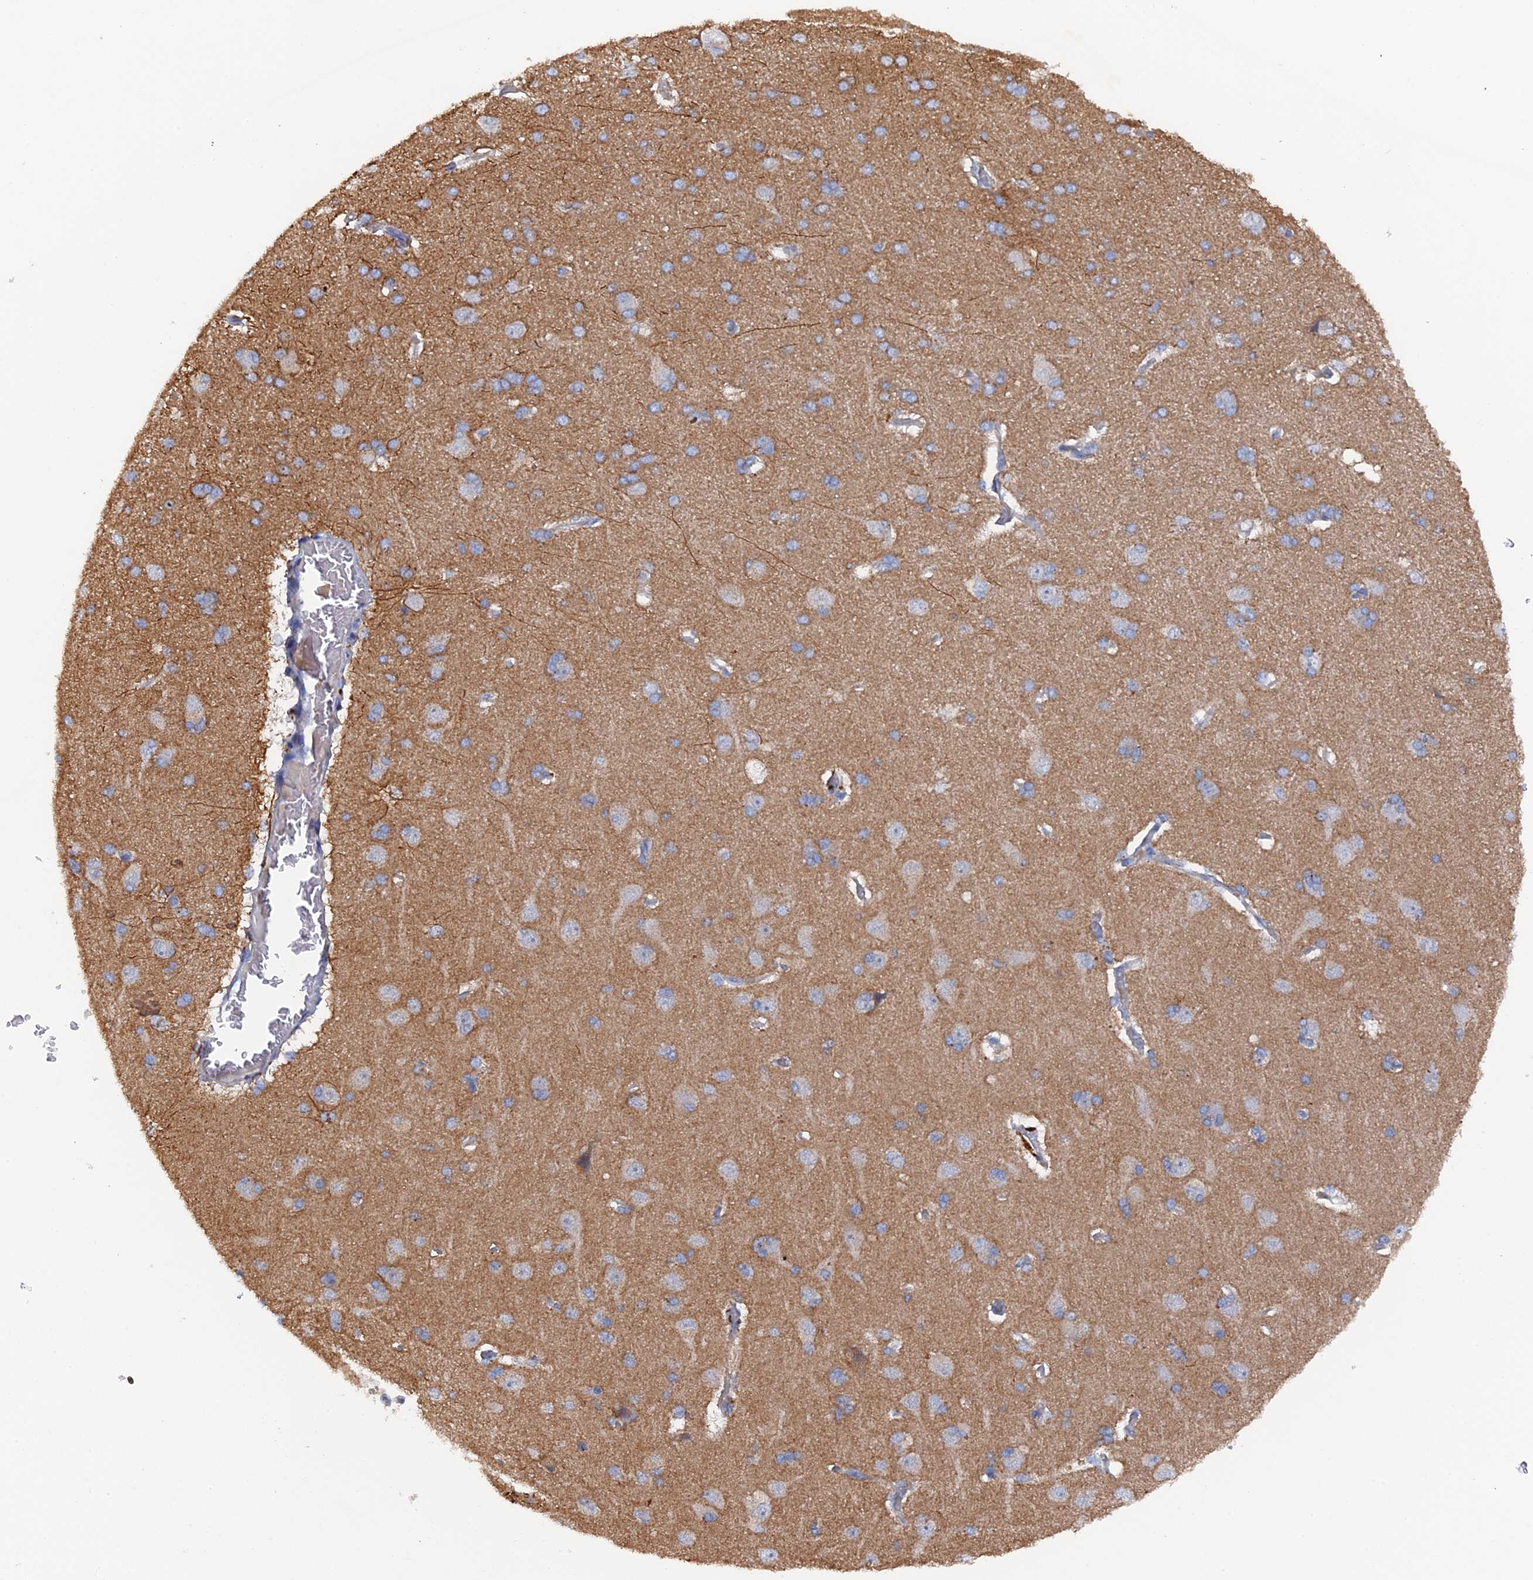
{"staining": {"intensity": "negative", "quantity": "none", "location": "none"}, "tissue": "cerebral cortex", "cell_type": "Endothelial cells", "image_type": "normal", "snomed": [{"axis": "morphology", "description": "Normal tissue, NOS"}, {"axis": "topography", "description": "Cerebral cortex"}], "caption": "Histopathology image shows no protein positivity in endothelial cells of normal cerebral cortex. Nuclei are stained in blue.", "gene": "MIGA2", "patient": {"sex": "male", "age": 62}}